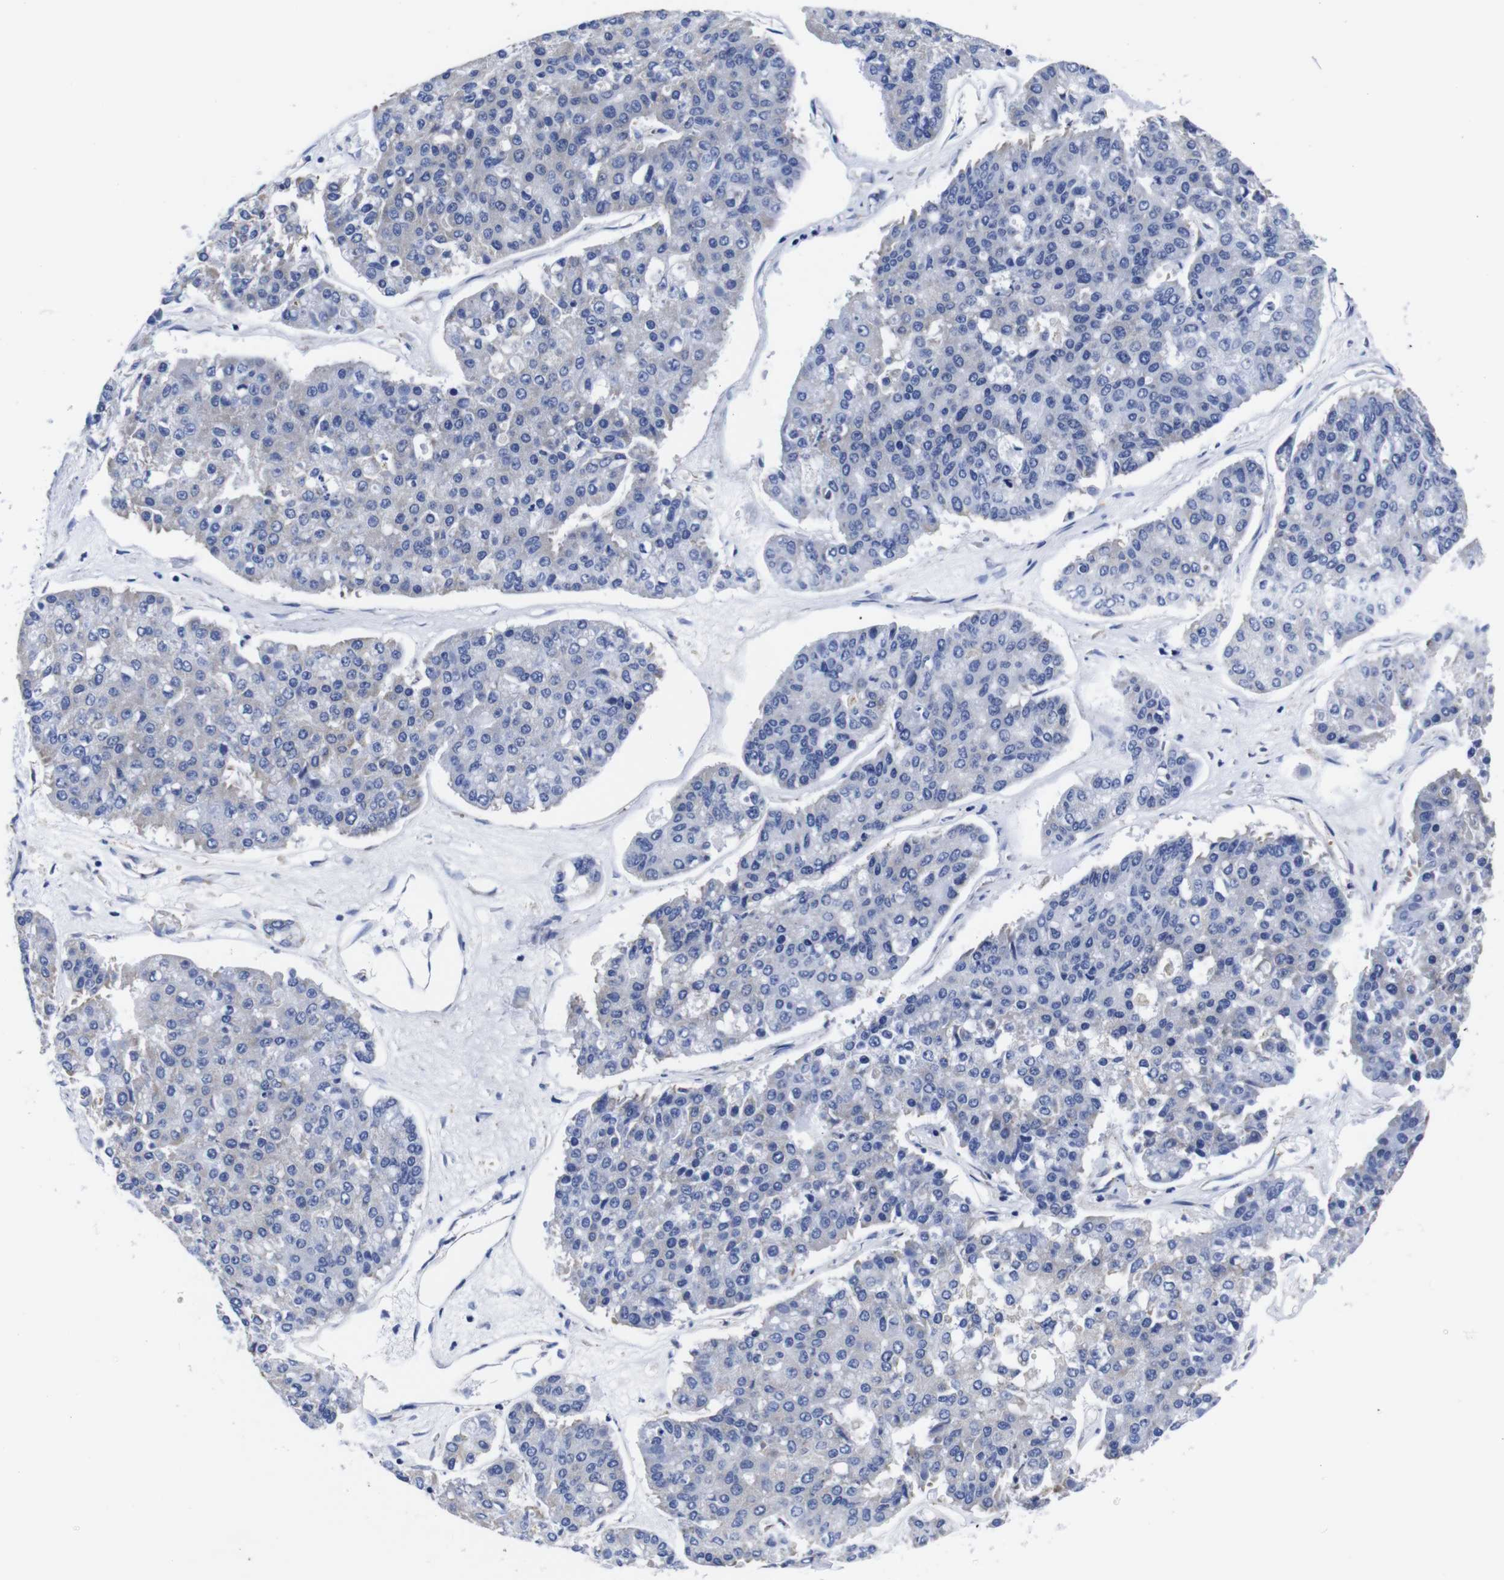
{"staining": {"intensity": "weak", "quantity": "<25%", "location": "cytoplasmic/membranous"}, "tissue": "pancreatic cancer", "cell_type": "Tumor cells", "image_type": "cancer", "snomed": [{"axis": "morphology", "description": "Adenocarcinoma, NOS"}, {"axis": "topography", "description": "Pancreas"}], "caption": "Histopathology image shows no significant protein staining in tumor cells of adenocarcinoma (pancreatic).", "gene": "CLEC4G", "patient": {"sex": "male", "age": 50}}